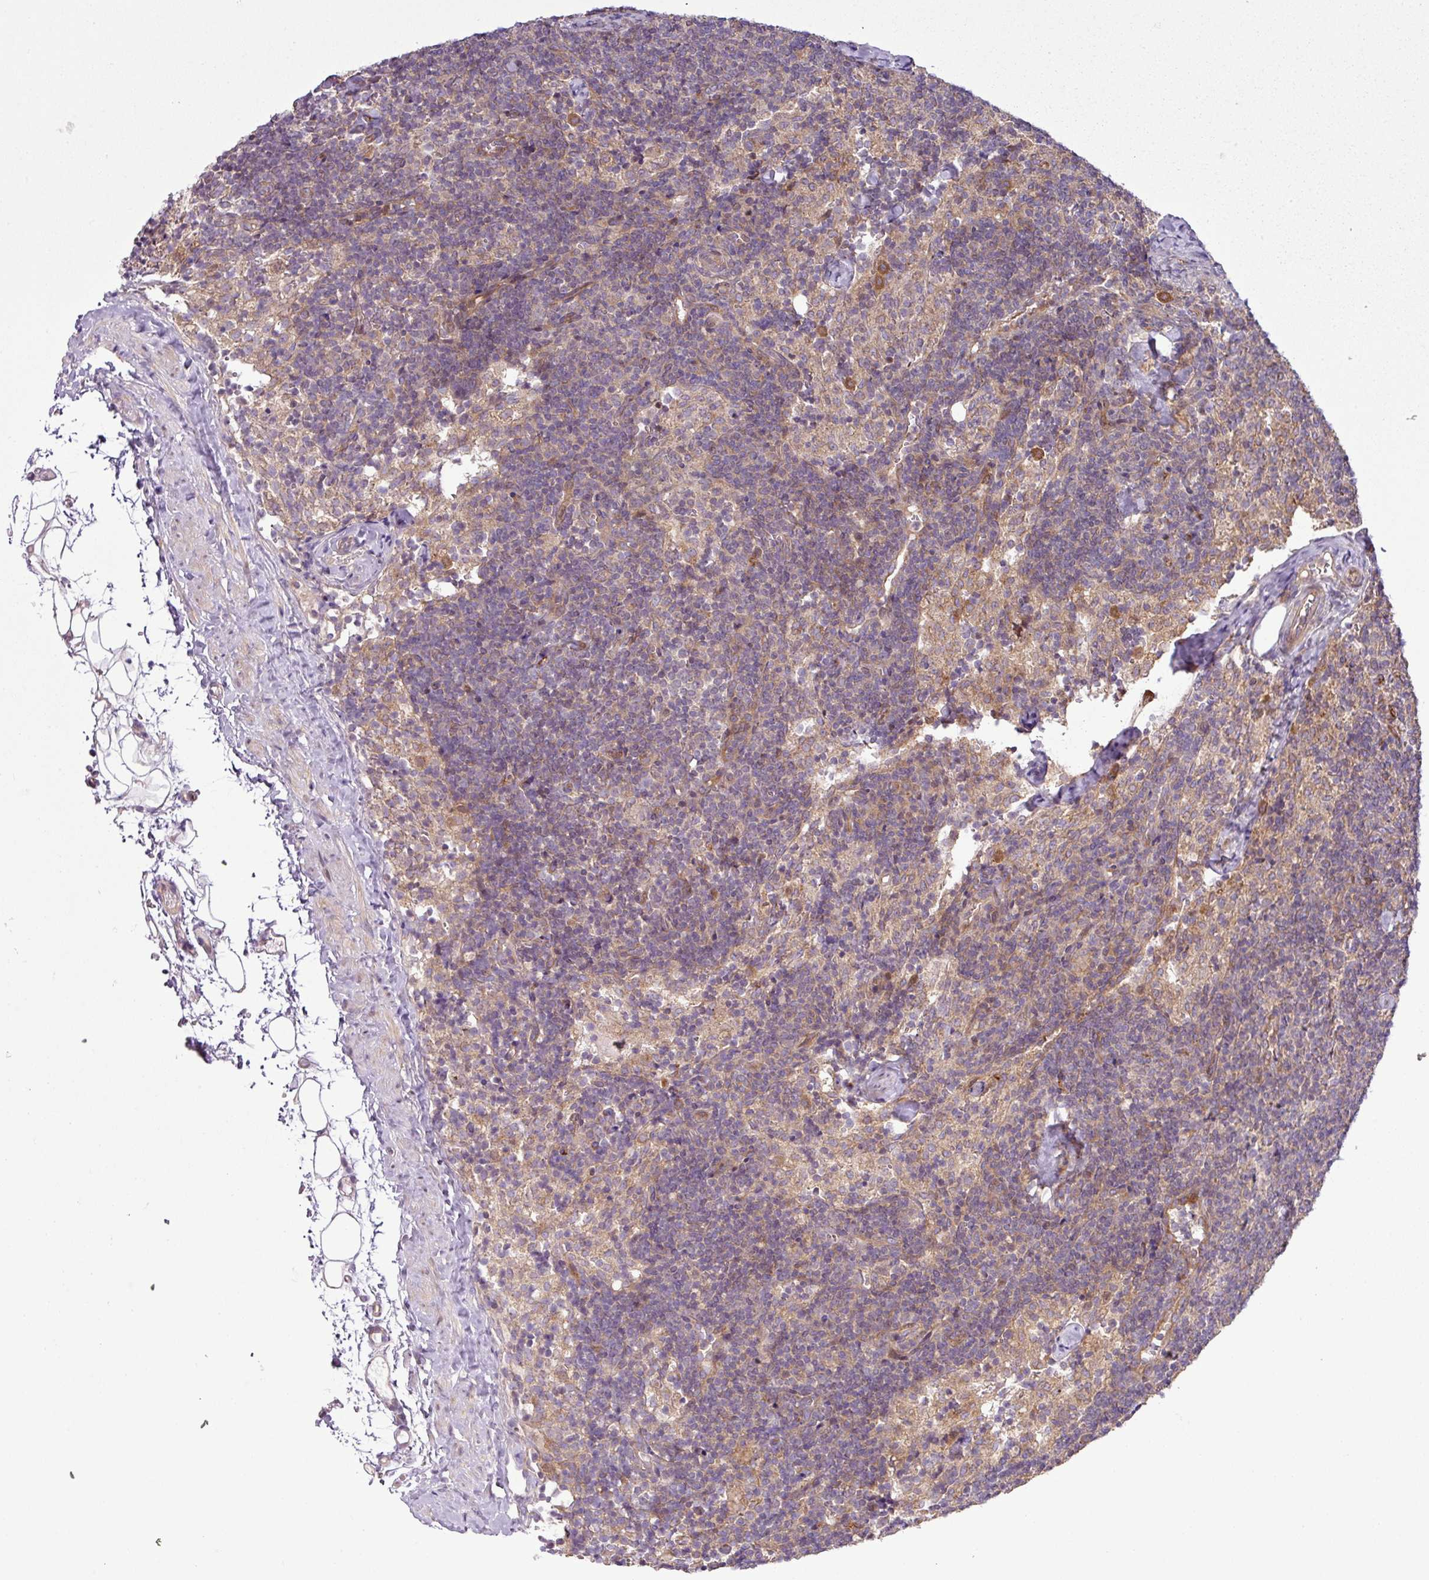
{"staining": {"intensity": "negative", "quantity": "none", "location": "none"}, "tissue": "lymph node", "cell_type": "Germinal center cells", "image_type": "normal", "snomed": [{"axis": "morphology", "description": "Normal tissue, NOS"}, {"axis": "topography", "description": "Lymph node"}], "caption": "An immunohistochemistry (IHC) photomicrograph of unremarkable lymph node is shown. There is no staining in germinal center cells of lymph node.", "gene": "COX18", "patient": {"sex": "female", "age": 52}}